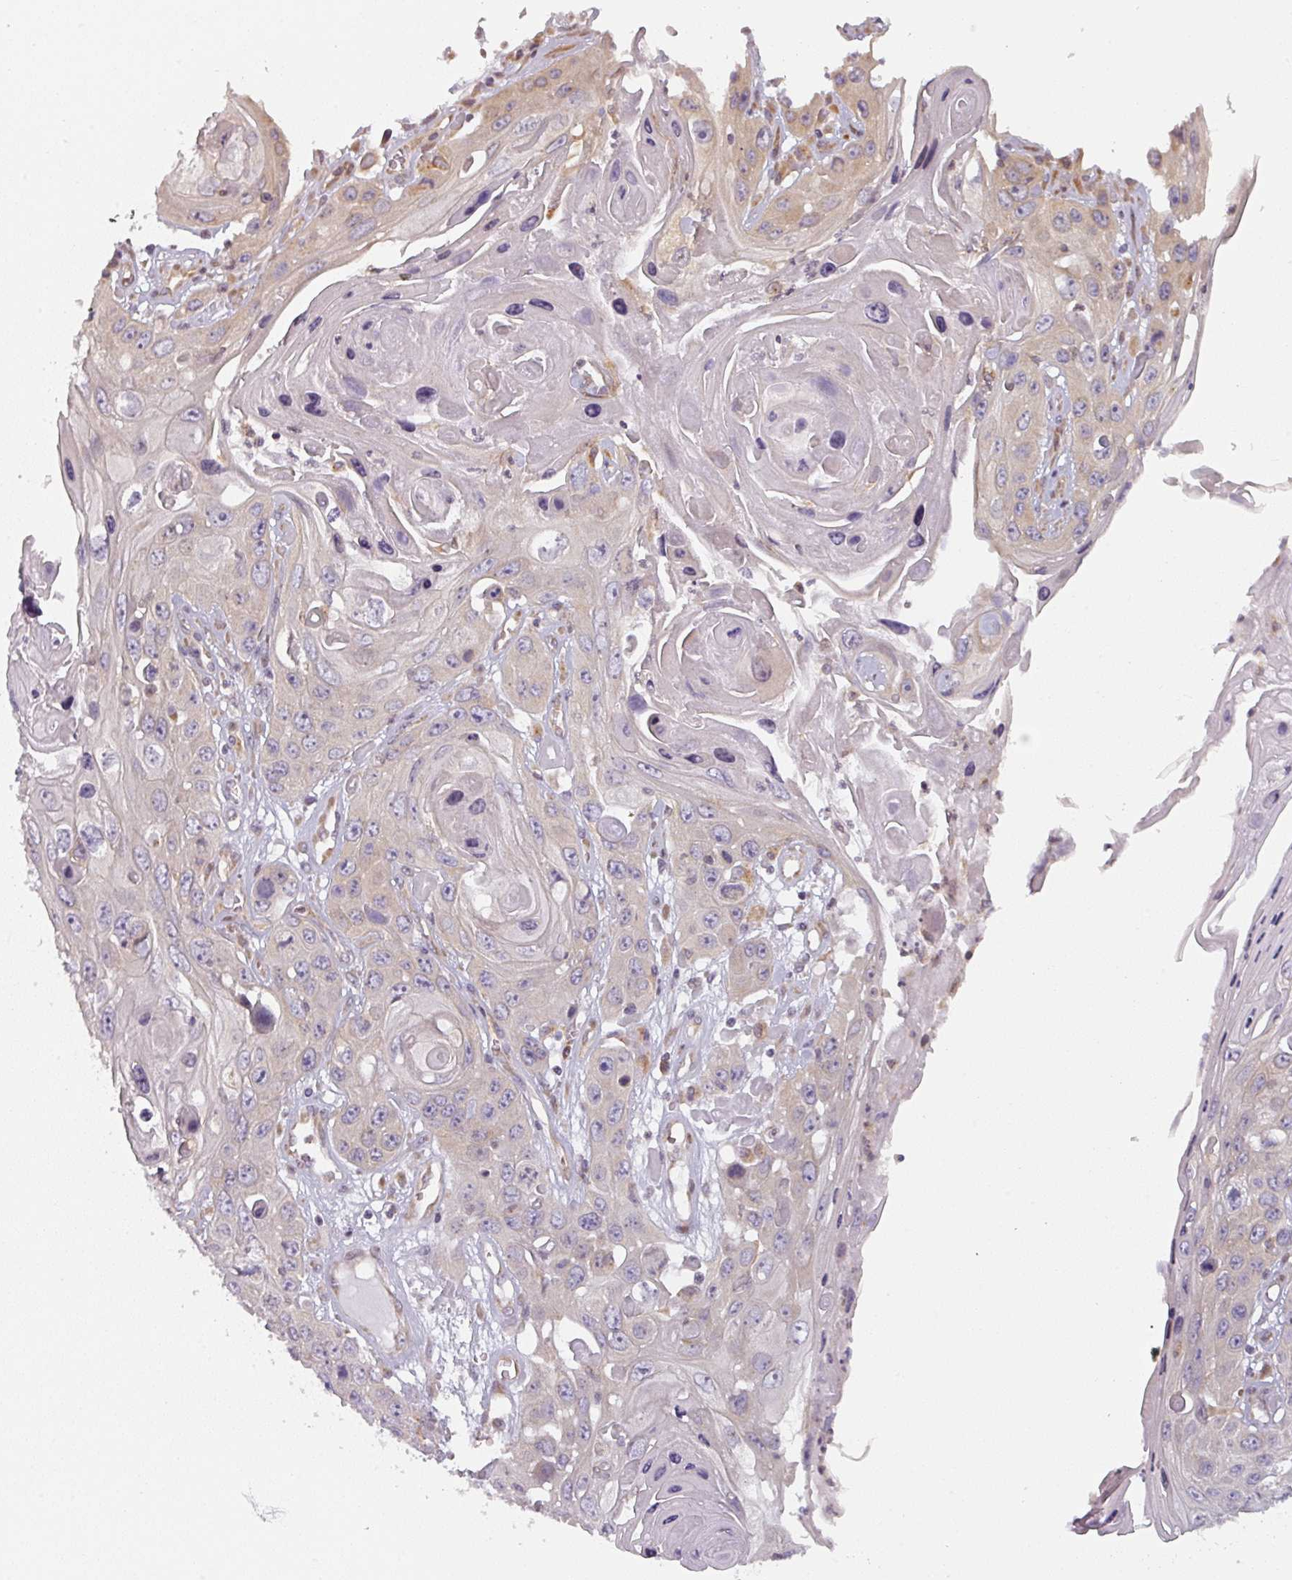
{"staining": {"intensity": "weak", "quantity": "<25%", "location": "cytoplasmic/membranous"}, "tissue": "skin cancer", "cell_type": "Tumor cells", "image_type": "cancer", "snomed": [{"axis": "morphology", "description": "Squamous cell carcinoma, NOS"}, {"axis": "topography", "description": "Skin"}], "caption": "This histopathology image is of skin squamous cell carcinoma stained with IHC to label a protein in brown with the nuclei are counter-stained blue. There is no expression in tumor cells.", "gene": "TAPT1", "patient": {"sex": "male", "age": 55}}